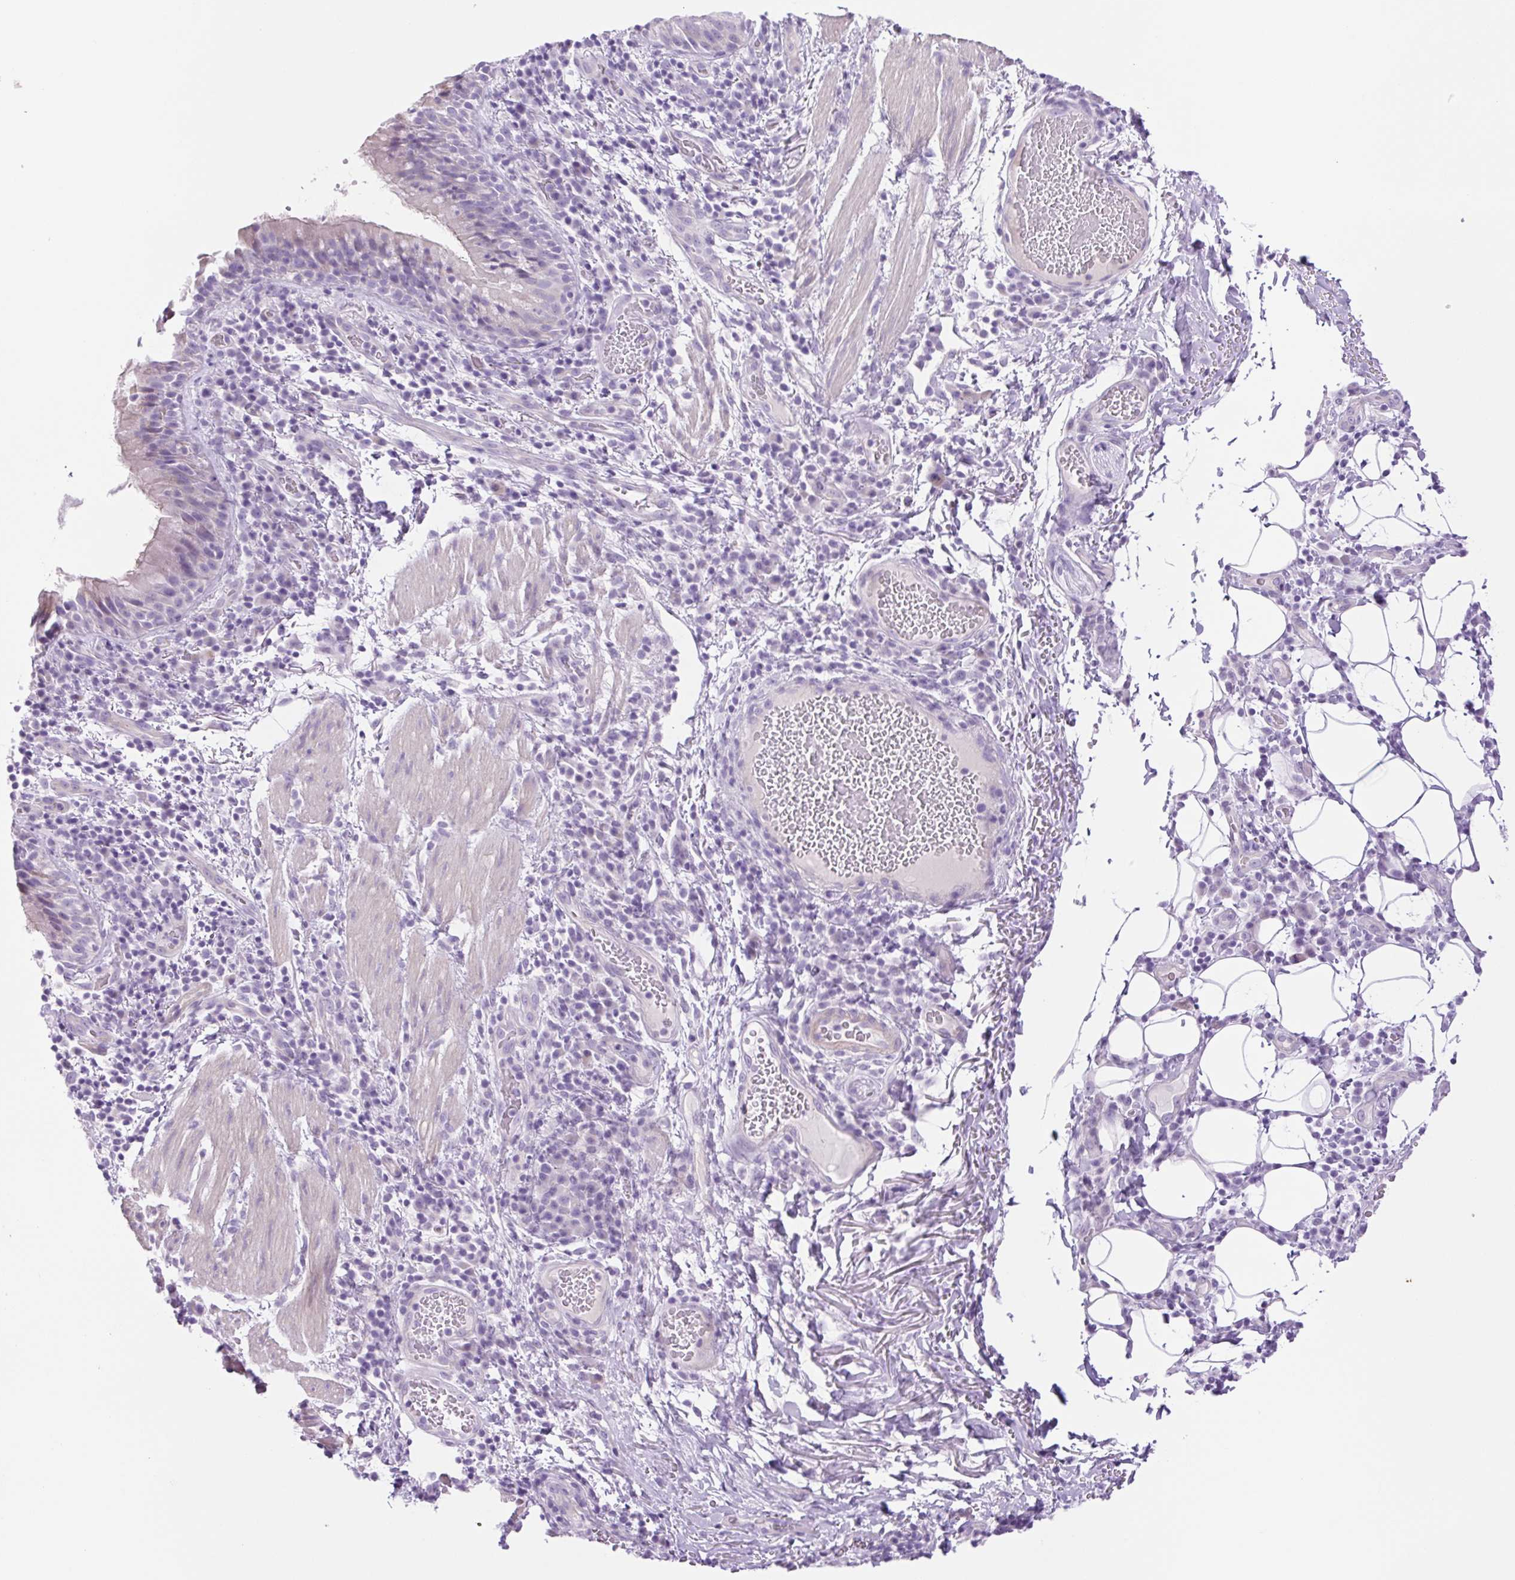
{"staining": {"intensity": "negative", "quantity": "none", "location": "none"}, "tissue": "bronchus", "cell_type": "Respiratory epithelial cells", "image_type": "normal", "snomed": [{"axis": "morphology", "description": "Normal tissue, NOS"}, {"axis": "topography", "description": "Lymph node"}, {"axis": "topography", "description": "Bronchus"}], "caption": "Protein analysis of normal bronchus exhibits no significant expression in respiratory epithelial cells.", "gene": "CDSN", "patient": {"sex": "male", "age": 56}}